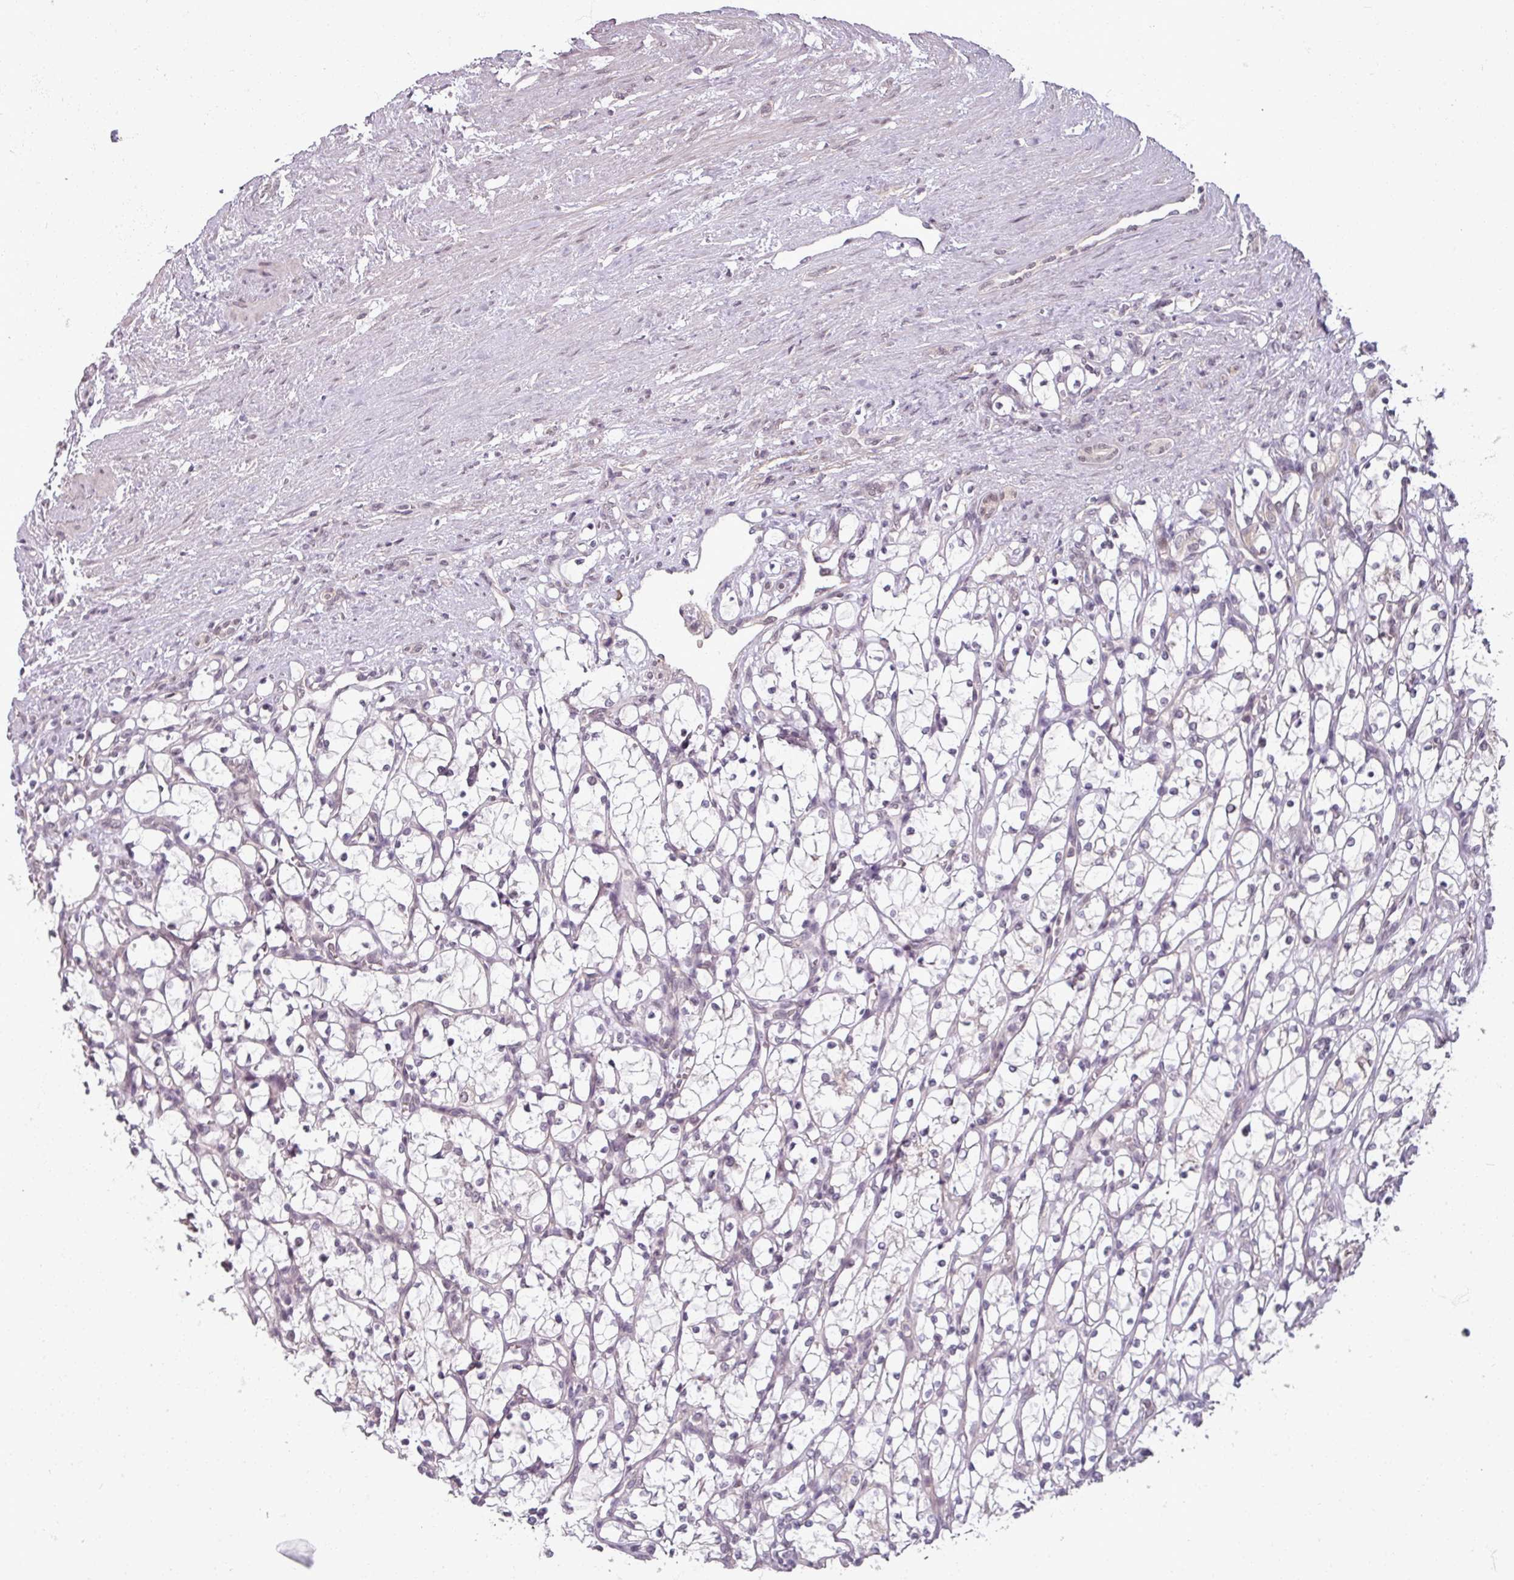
{"staining": {"intensity": "negative", "quantity": "none", "location": "none"}, "tissue": "renal cancer", "cell_type": "Tumor cells", "image_type": "cancer", "snomed": [{"axis": "morphology", "description": "Adenocarcinoma, NOS"}, {"axis": "topography", "description": "Kidney"}], "caption": "Tumor cells show no significant protein expression in renal cancer. (DAB immunohistochemistry (IHC) with hematoxylin counter stain).", "gene": "POLR2G", "patient": {"sex": "female", "age": 69}}